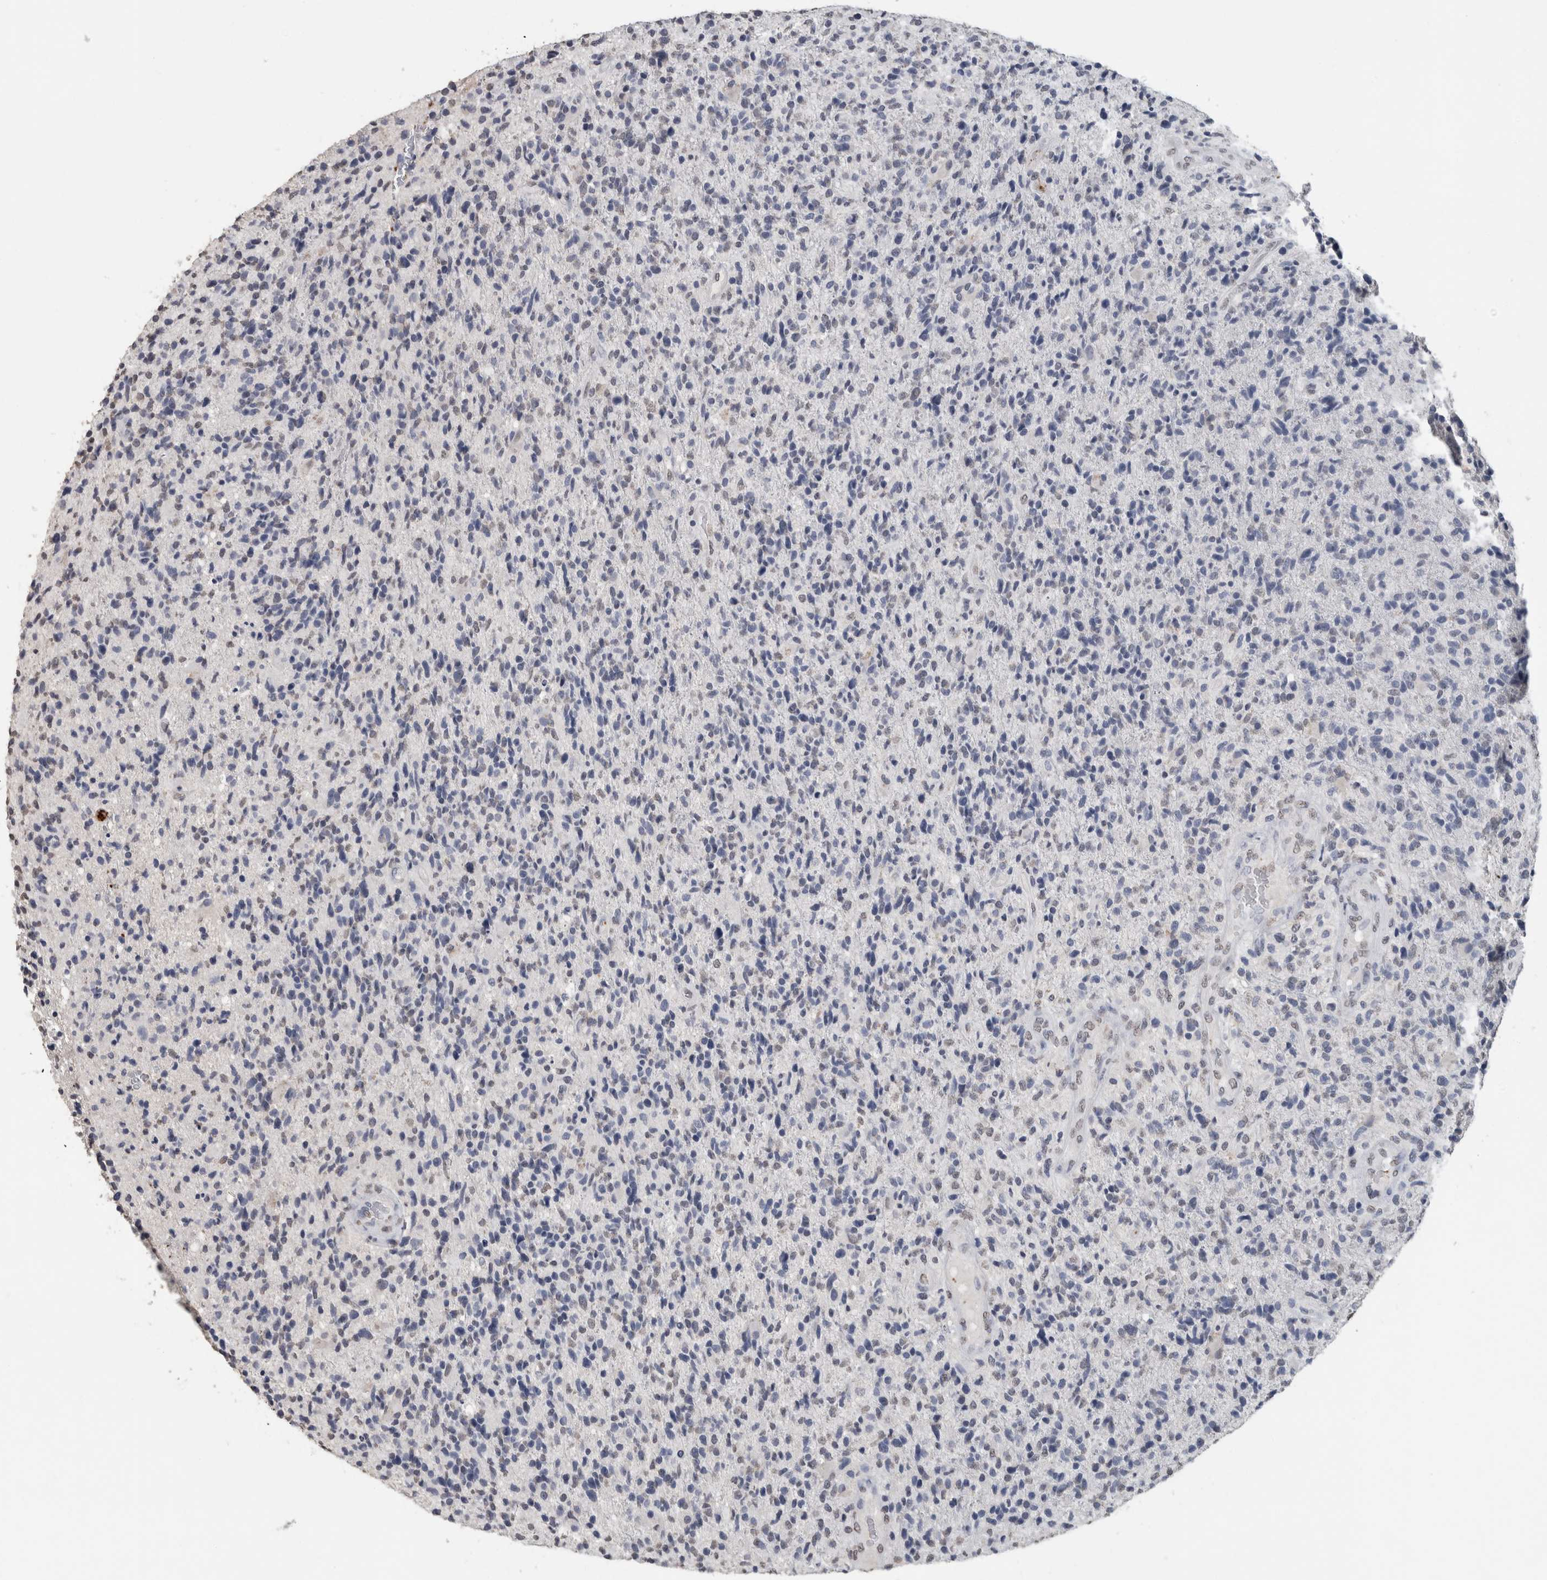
{"staining": {"intensity": "negative", "quantity": "none", "location": "none"}, "tissue": "glioma", "cell_type": "Tumor cells", "image_type": "cancer", "snomed": [{"axis": "morphology", "description": "Glioma, malignant, High grade"}, {"axis": "topography", "description": "Brain"}], "caption": "IHC histopathology image of neoplastic tissue: malignant high-grade glioma stained with DAB reveals no significant protein expression in tumor cells. The staining is performed using DAB brown chromogen with nuclei counter-stained in using hematoxylin.", "gene": "LTBP1", "patient": {"sex": "male", "age": 72}}